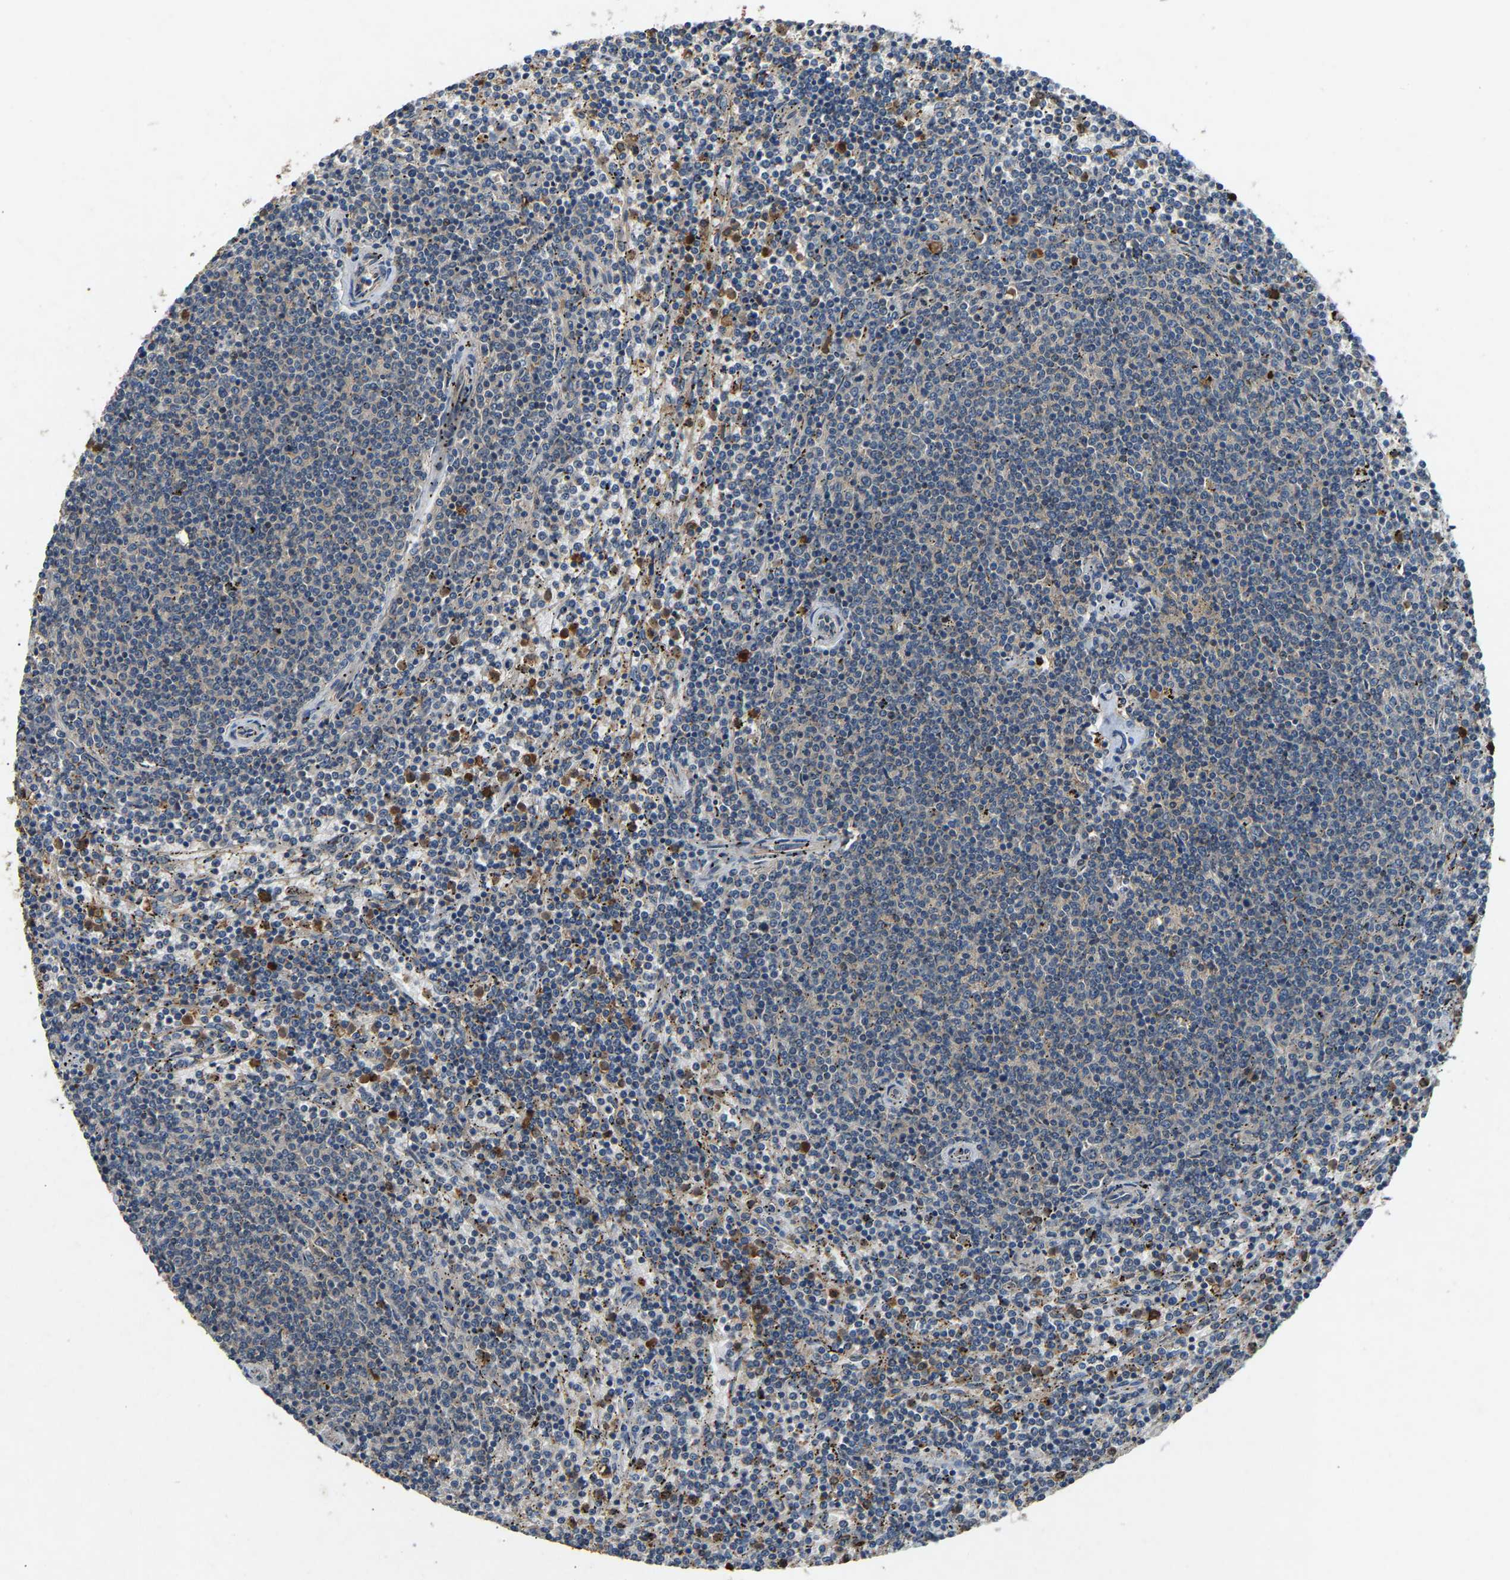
{"staining": {"intensity": "negative", "quantity": "none", "location": "none"}, "tissue": "lymphoma", "cell_type": "Tumor cells", "image_type": "cancer", "snomed": [{"axis": "morphology", "description": "Malignant lymphoma, non-Hodgkin's type, Low grade"}, {"axis": "topography", "description": "Spleen"}], "caption": "Tumor cells are negative for brown protein staining in low-grade malignant lymphoma, non-Hodgkin's type. (Brightfield microscopy of DAB immunohistochemistry (IHC) at high magnification).", "gene": "PPID", "patient": {"sex": "female", "age": 50}}